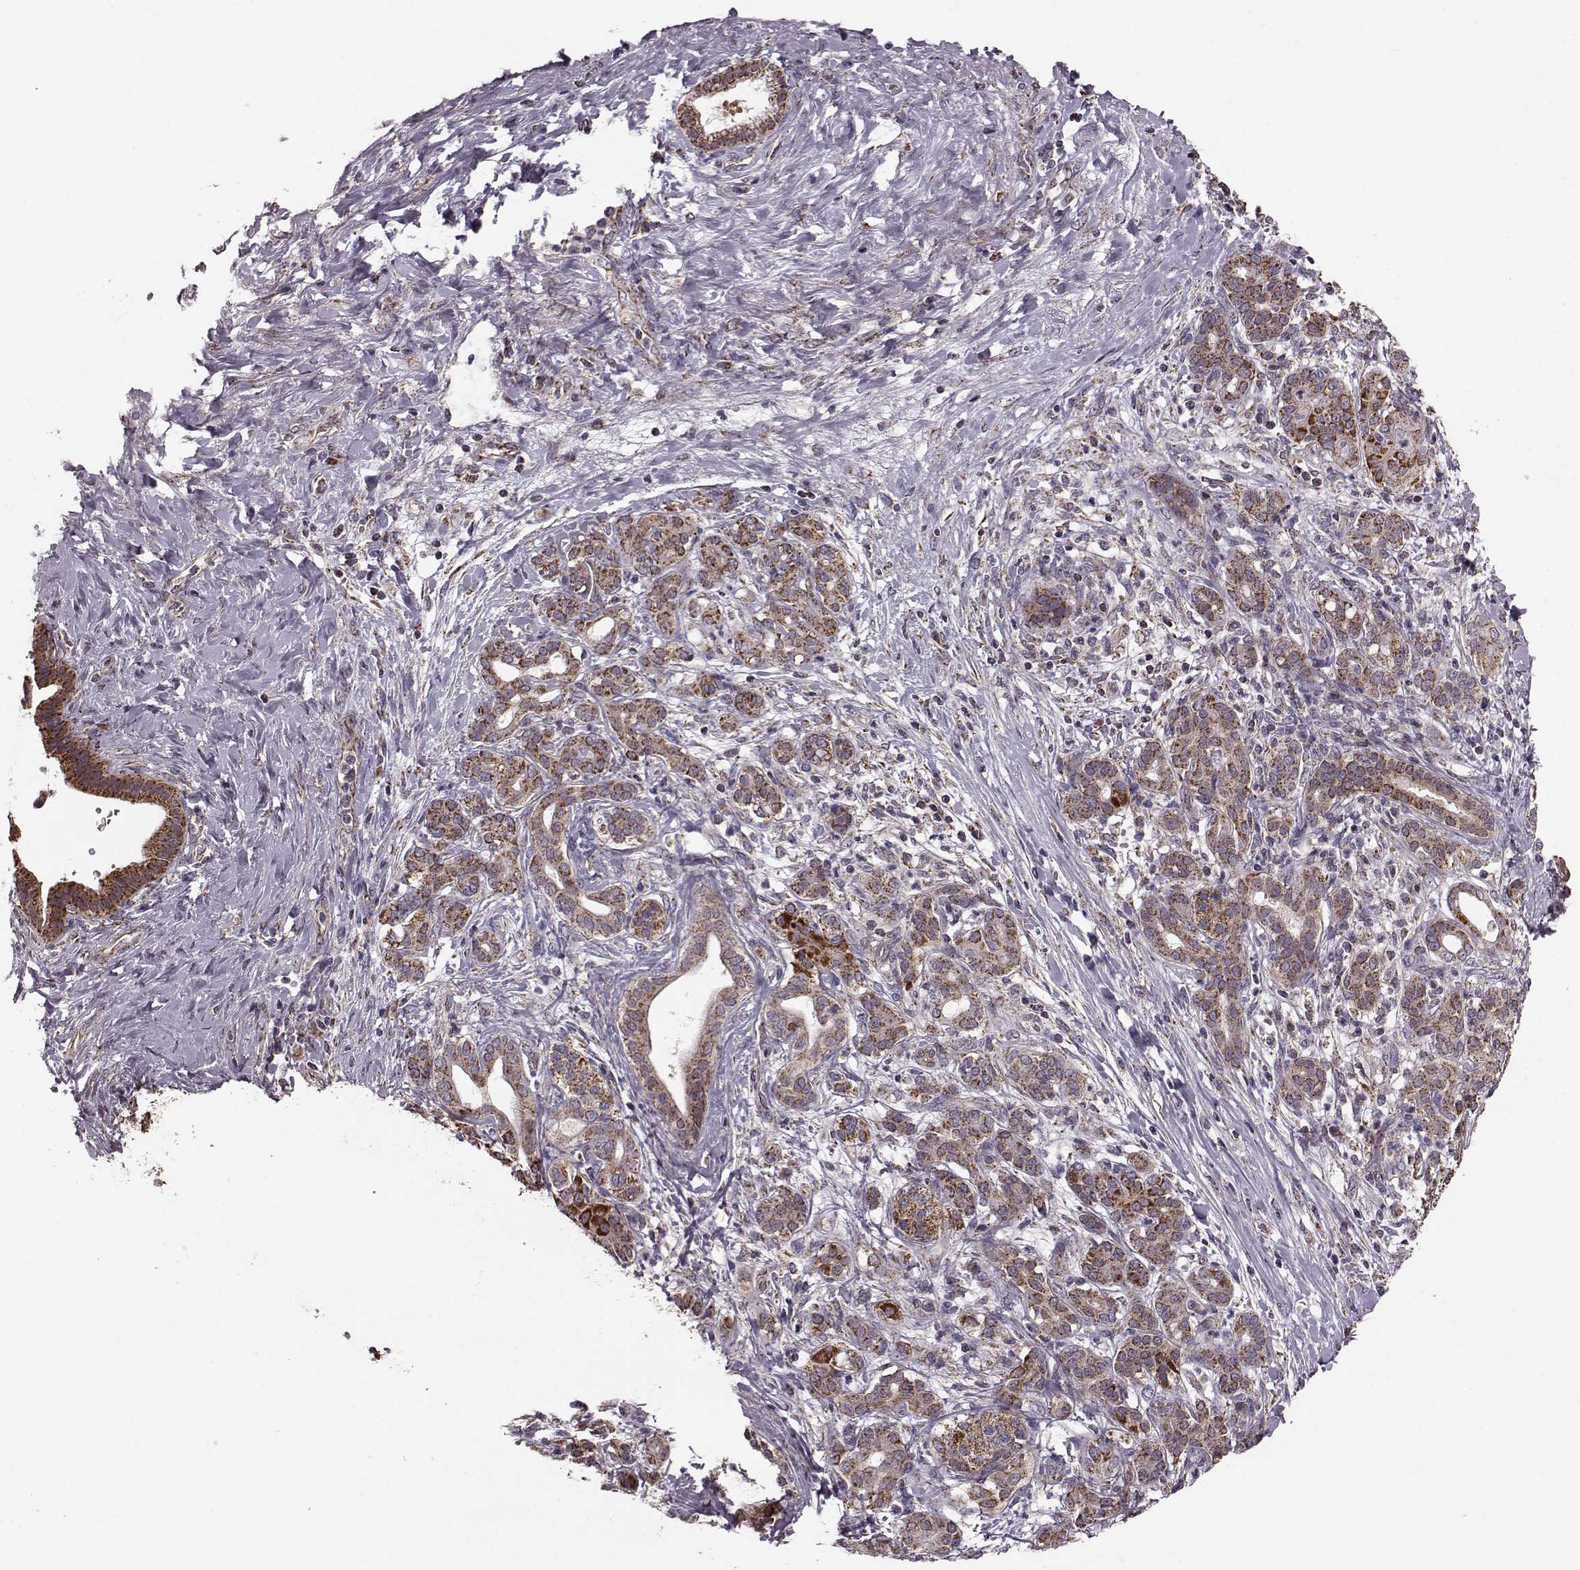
{"staining": {"intensity": "strong", "quantity": ">75%", "location": "cytoplasmic/membranous"}, "tissue": "pancreatic cancer", "cell_type": "Tumor cells", "image_type": "cancer", "snomed": [{"axis": "morphology", "description": "Adenocarcinoma, NOS"}, {"axis": "topography", "description": "Pancreas"}], "caption": "Tumor cells show high levels of strong cytoplasmic/membranous positivity in about >75% of cells in adenocarcinoma (pancreatic). (IHC, brightfield microscopy, high magnification).", "gene": "PUDP", "patient": {"sex": "male", "age": 44}}